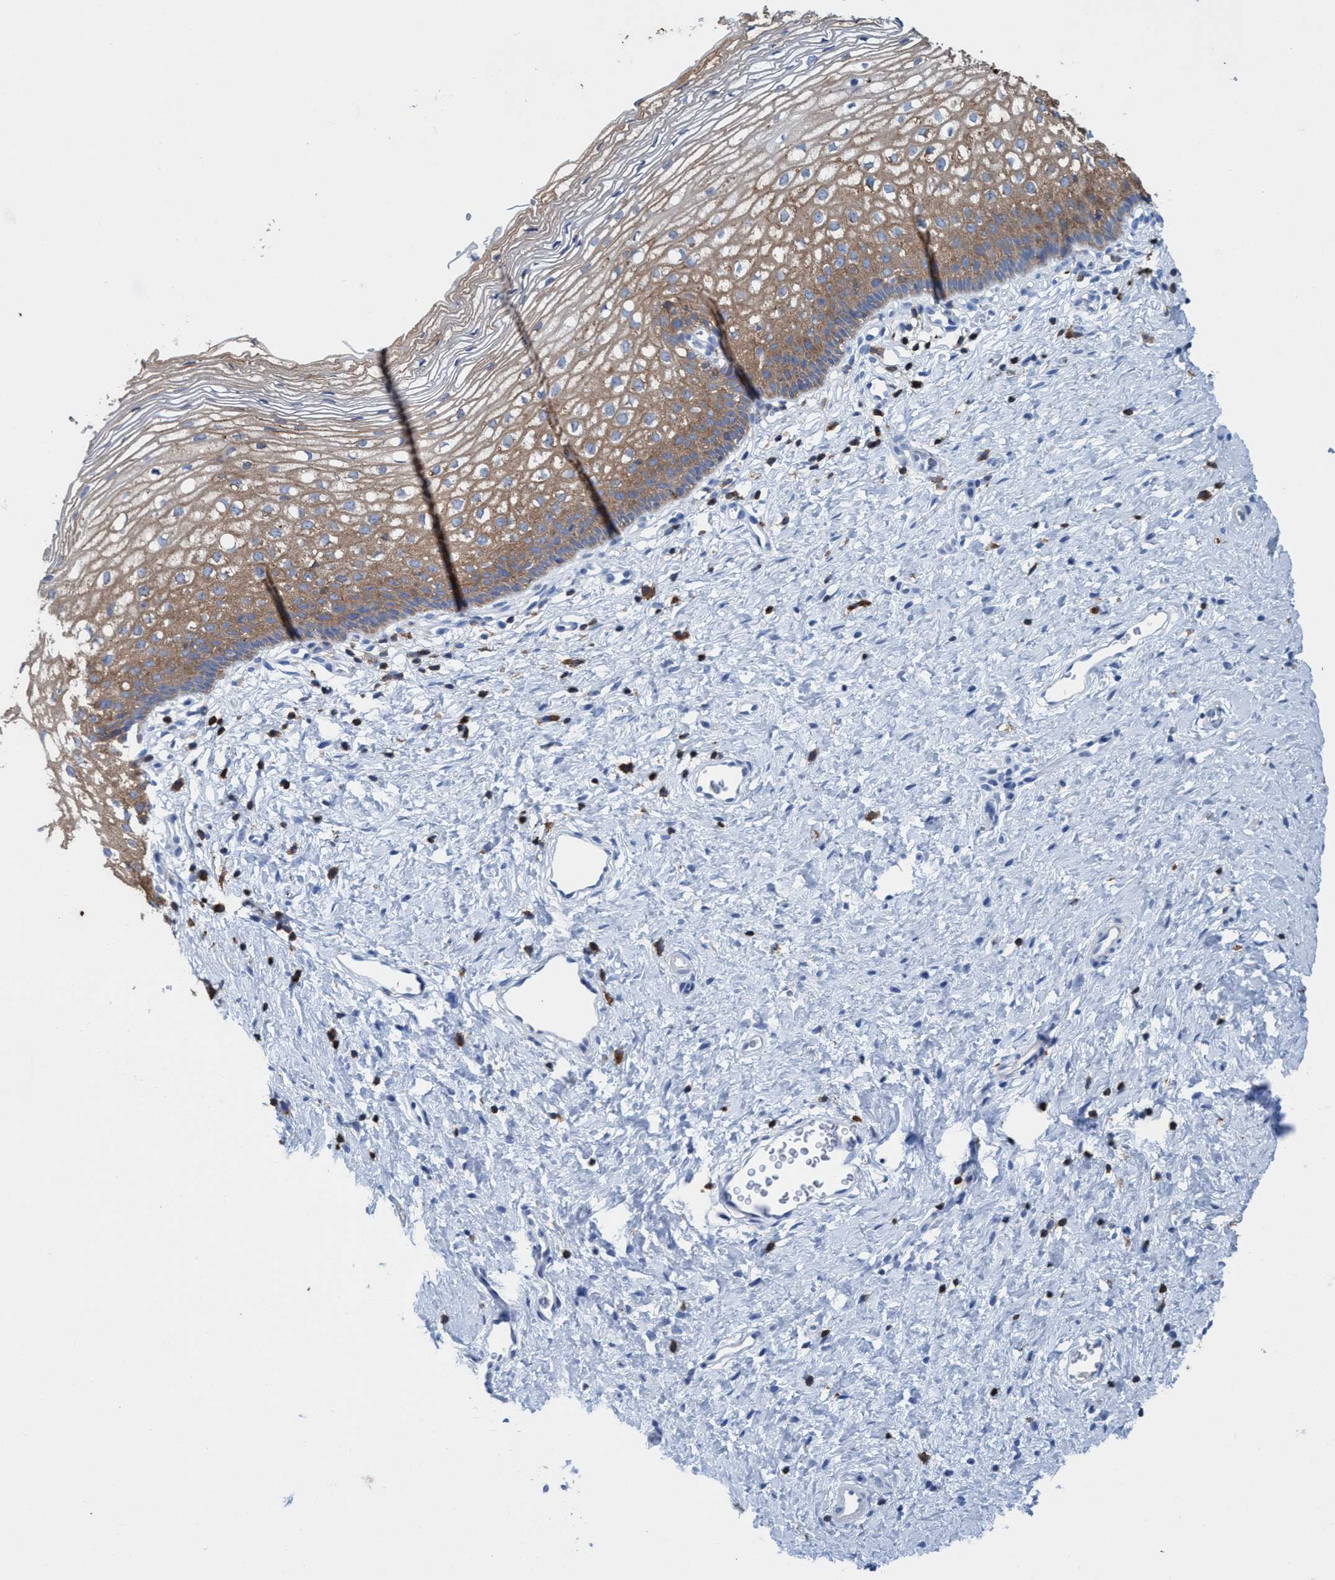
{"staining": {"intensity": "strong", "quantity": "25%-75%", "location": "cytoplasmic/membranous"}, "tissue": "cervix", "cell_type": "Glandular cells", "image_type": "normal", "snomed": [{"axis": "morphology", "description": "Normal tissue, NOS"}, {"axis": "topography", "description": "Cervix"}], "caption": "Protein analysis of unremarkable cervix exhibits strong cytoplasmic/membranous staining in about 25%-75% of glandular cells.", "gene": "EZR", "patient": {"sex": "female", "age": 27}}